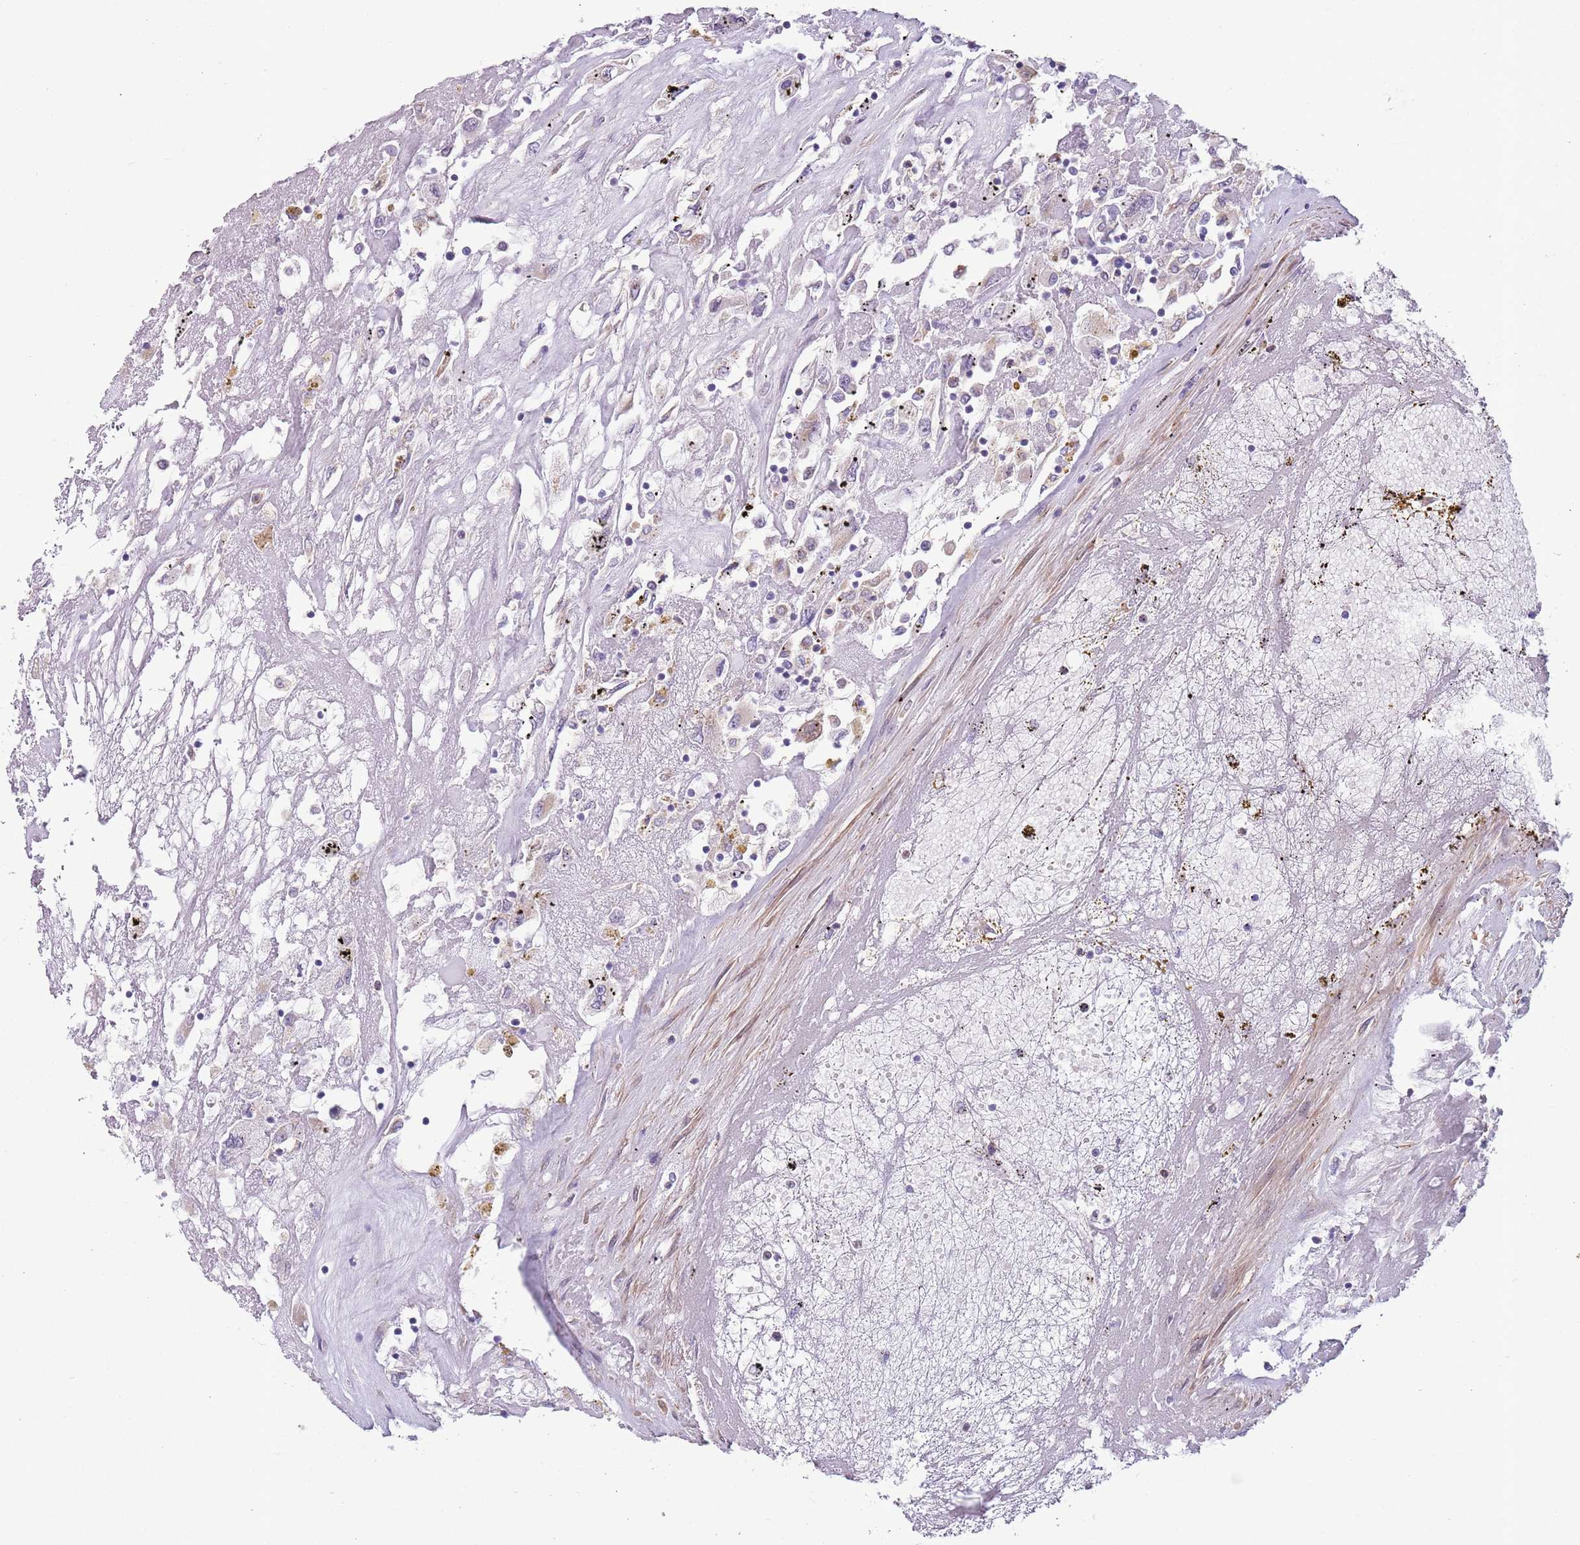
{"staining": {"intensity": "negative", "quantity": "none", "location": "none"}, "tissue": "renal cancer", "cell_type": "Tumor cells", "image_type": "cancer", "snomed": [{"axis": "morphology", "description": "Adenocarcinoma, NOS"}, {"axis": "topography", "description": "Kidney"}], "caption": "Immunohistochemistry photomicrograph of neoplastic tissue: renal adenocarcinoma stained with DAB (3,3'-diaminobenzidine) displays no significant protein positivity in tumor cells.", "gene": "JAML", "patient": {"sex": "female", "age": 52}}